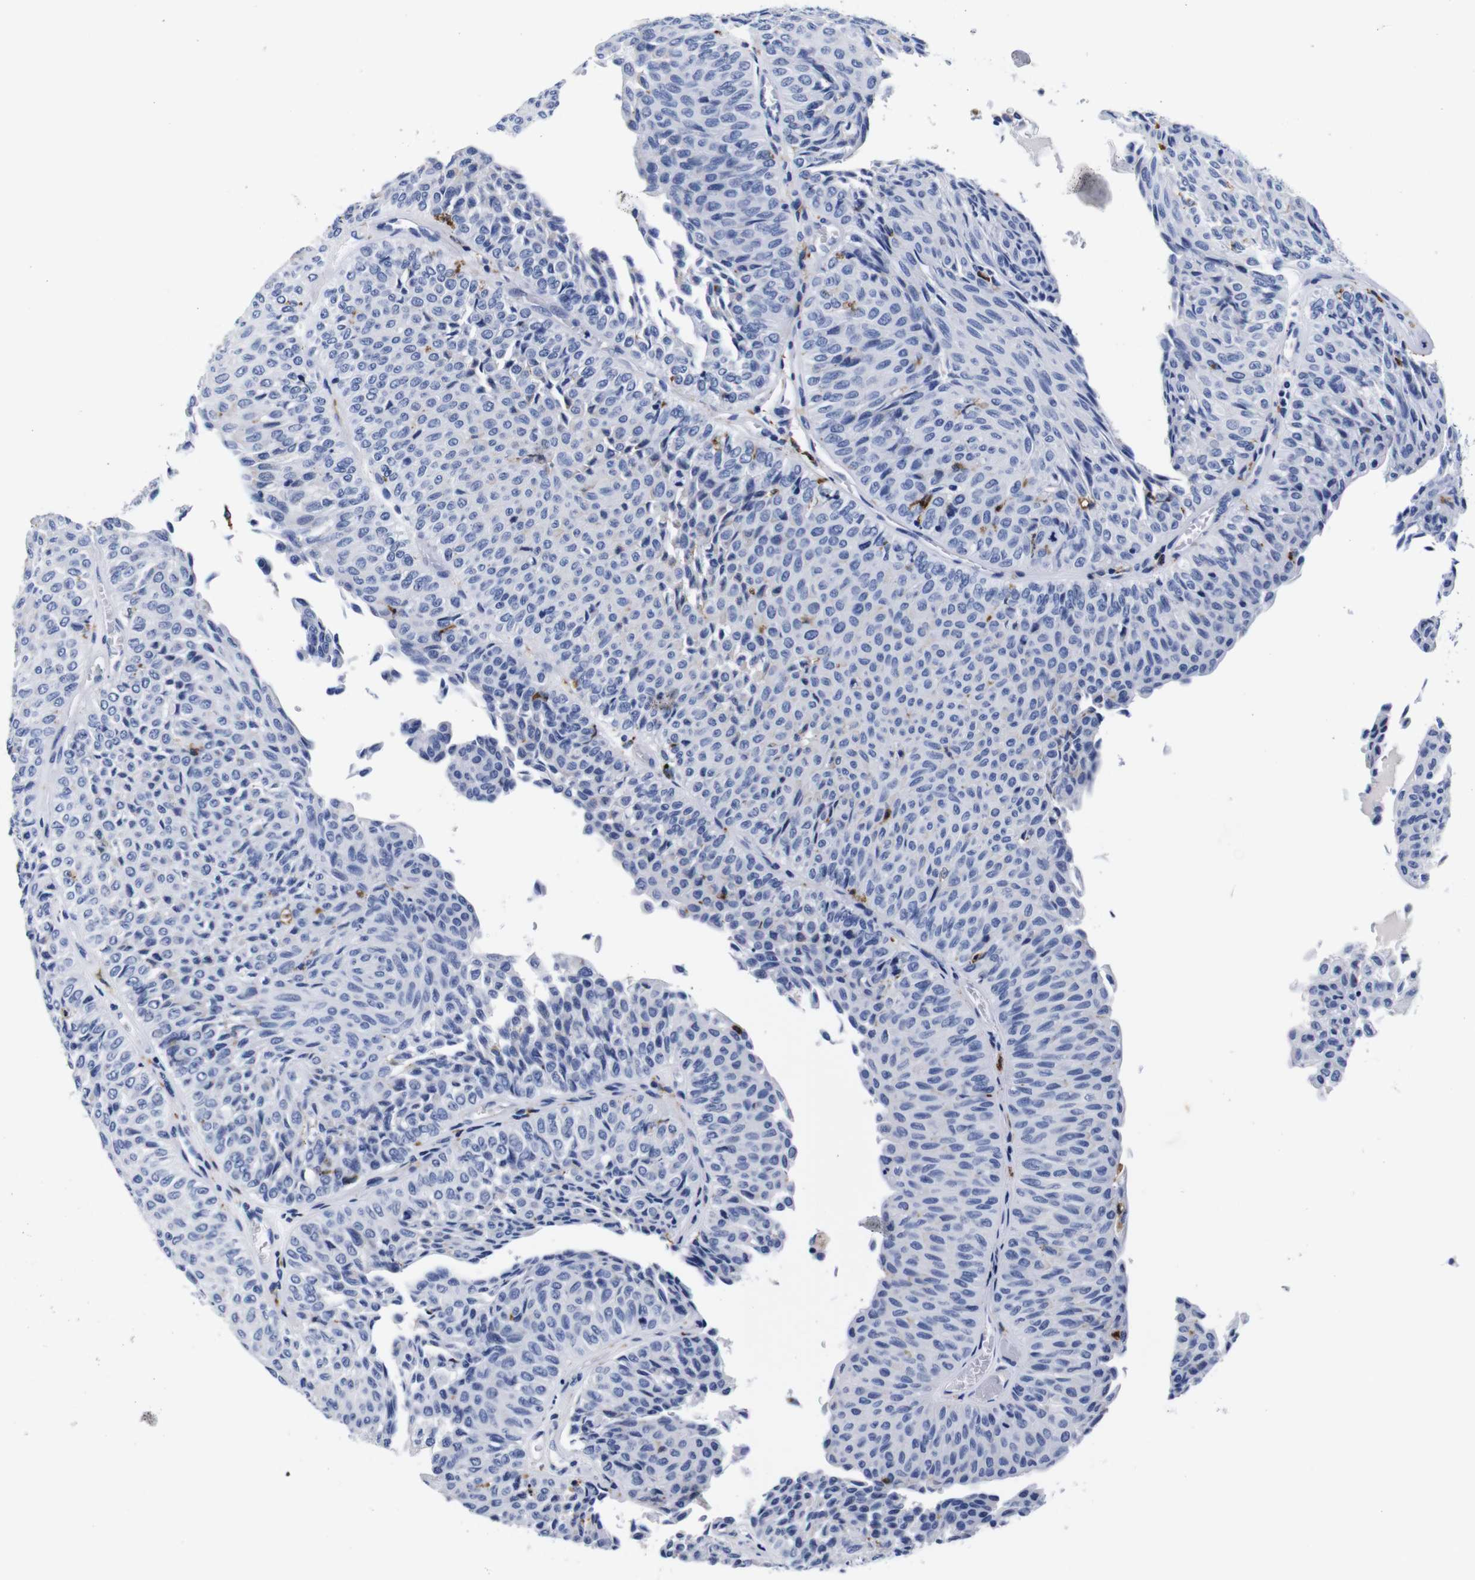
{"staining": {"intensity": "negative", "quantity": "none", "location": "none"}, "tissue": "urothelial cancer", "cell_type": "Tumor cells", "image_type": "cancer", "snomed": [{"axis": "morphology", "description": "Urothelial carcinoma, Low grade"}, {"axis": "topography", "description": "Urinary bladder"}], "caption": "High magnification brightfield microscopy of urothelial cancer stained with DAB (3,3'-diaminobenzidine) (brown) and counterstained with hematoxylin (blue): tumor cells show no significant positivity.", "gene": "HLA-DMB", "patient": {"sex": "male", "age": 78}}